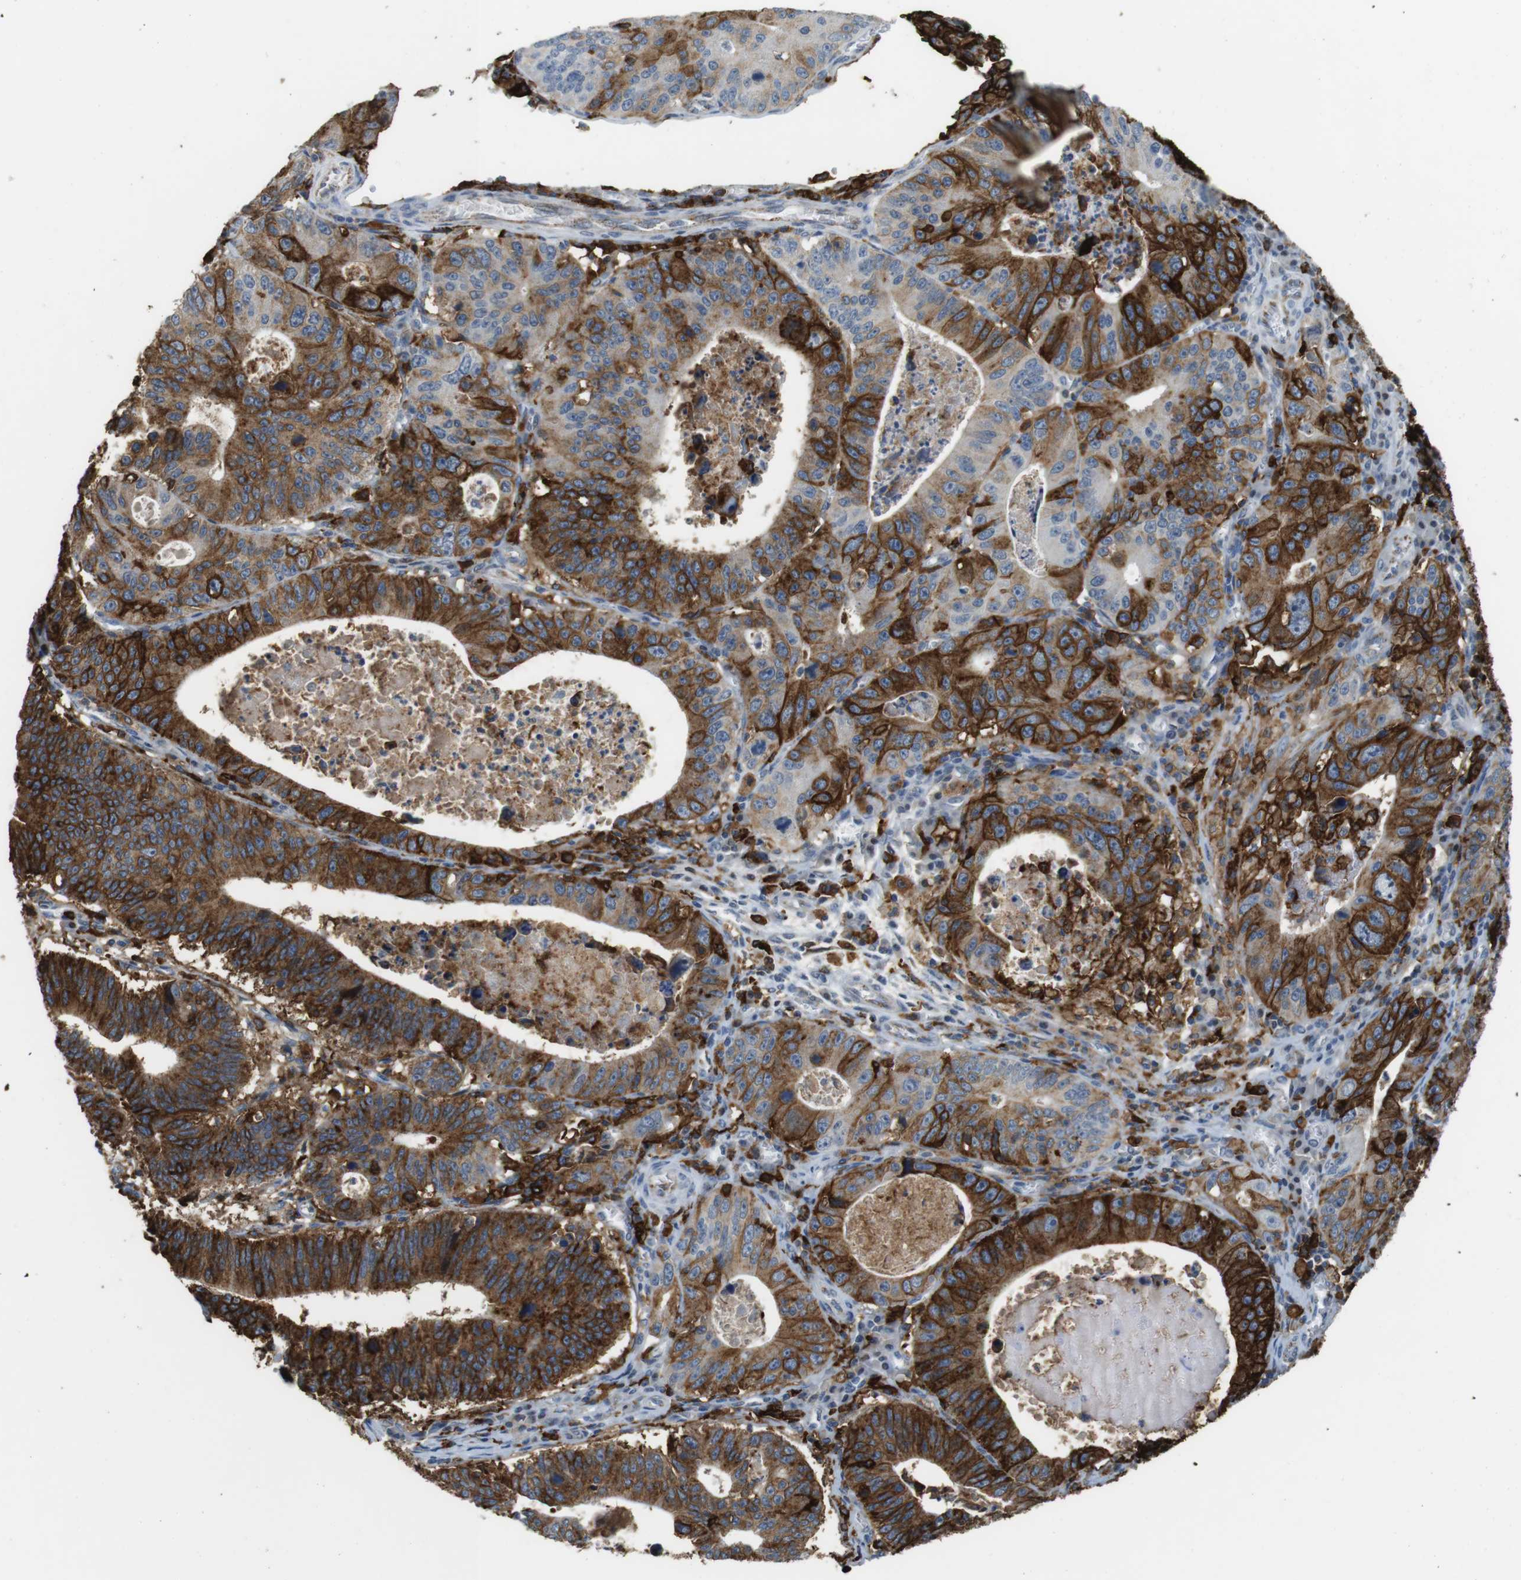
{"staining": {"intensity": "strong", "quantity": ">75%", "location": "cytoplasmic/membranous"}, "tissue": "stomach cancer", "cell_type": "Tumor cells", "image_type": "cancer", "snomed": [{"axis": "morphology", "description": "Adenocarcinoma, NOS"}, {"axis": "topography", "description": "Stomach"}], "caption": "Protein staining by immunohistochemistry (IHC) reveals strong cytoplasmic/membranous staining in about >75% of tumor cells in stomach adenocarcinoma.", "gene": "HLA-DRA", "patient": {"sex": "male", "age": 59}}